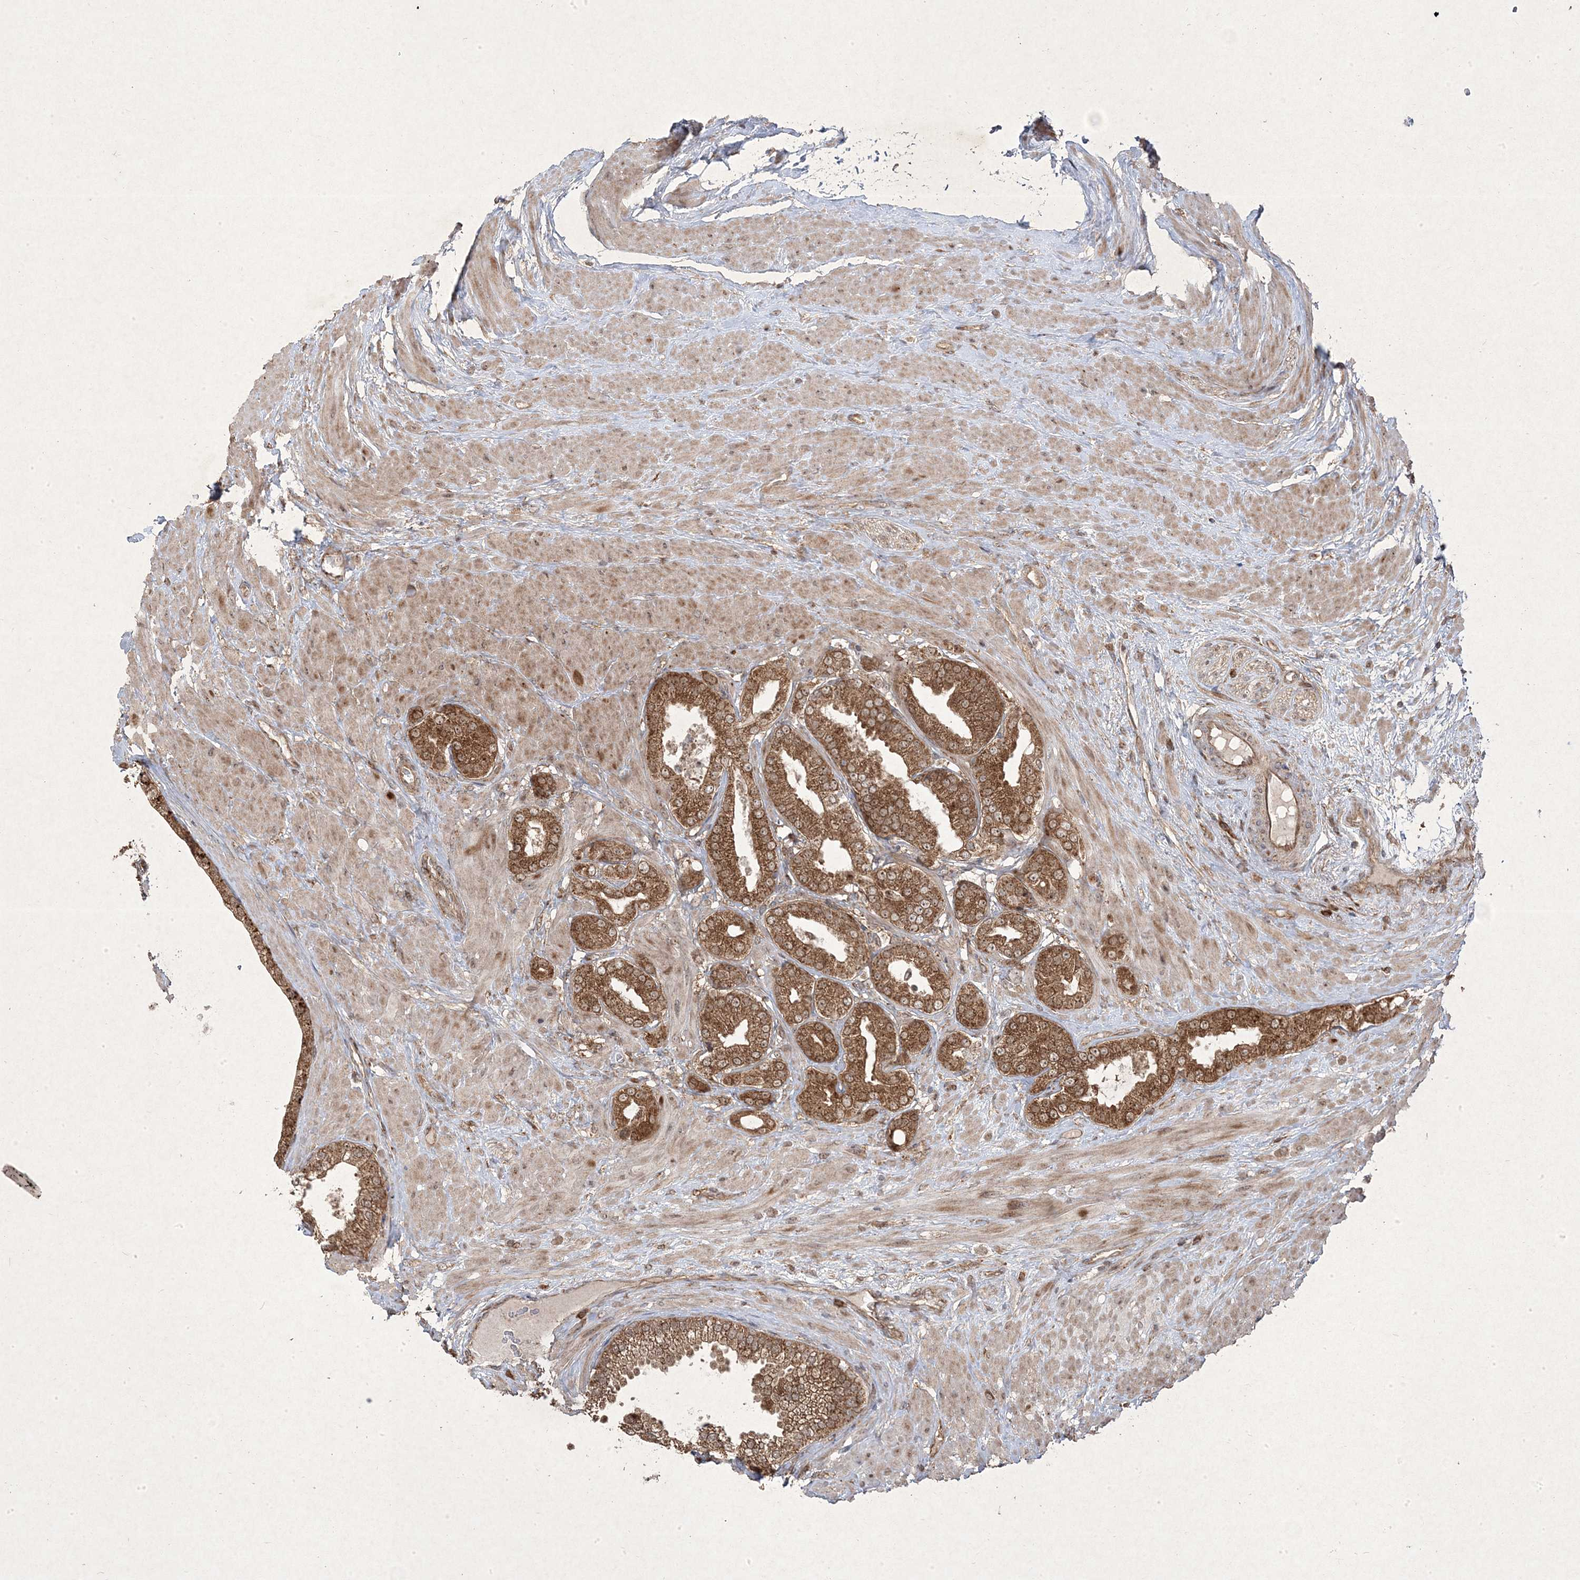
{"staining": {"intensity": "moderate", "quantity": ">75%", "location": "cytoplasmic/membranous,nuclear"}, "tissue": "prostate cancer", "cell_type": "Tumor cells", "image_type": "cancer", "snomed": [{"axis": "morphology", "description": "Adenocarcinoma, Low grade"}, {"axis": "topography", "description": "Prostate"}], "caption": "Low-grade adenocarcinoma (prostate) stained with a protein marker demonstrates moderate staining in tumor cells.", "gene": "PLEKHM2", "patient": {"sex": "male", "age": 63}}